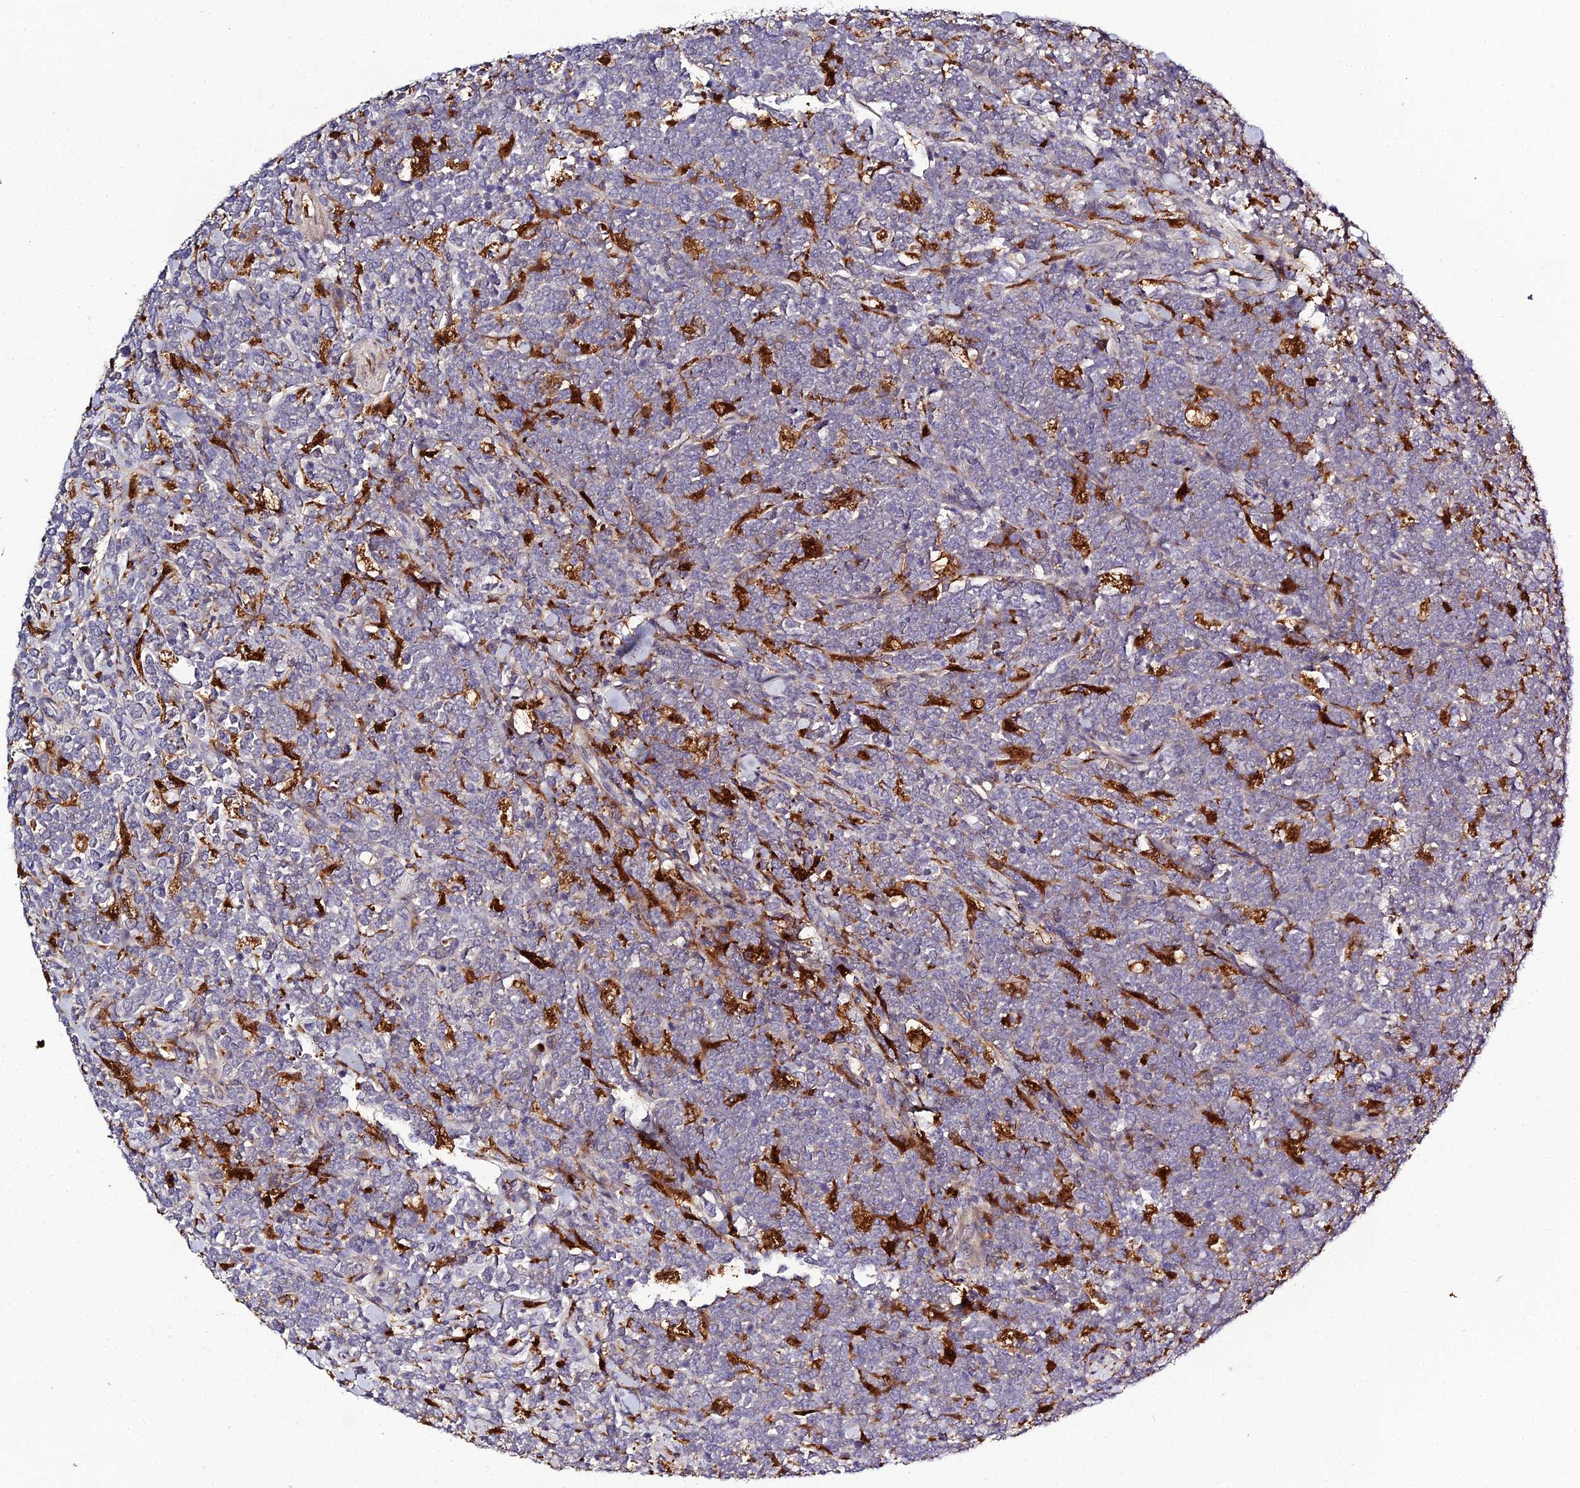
{"staining": {"intensity": "negative", "quantity": "none", "location": "none"}, "tissue": "lymphoma", "cell_type": "Tumor cells", "image_type": "cancer", "snomed": [{"axis": "morphology", "description": "Malignant lymphoma, non-Hodgkin's type, High grade"}, {"axis": "topography", "description": "Small intestine"}], "caption": "Immunohistochemistry (IHC) photomicrograph of human lymphoma stained for a protein (brown), which exhibits no expression in tumor cells. (Immunohistochemistry, brightfield microscopy, high magnification).", "gene": "IL4I1", "patient": {"sex": "male", "age": 8}}